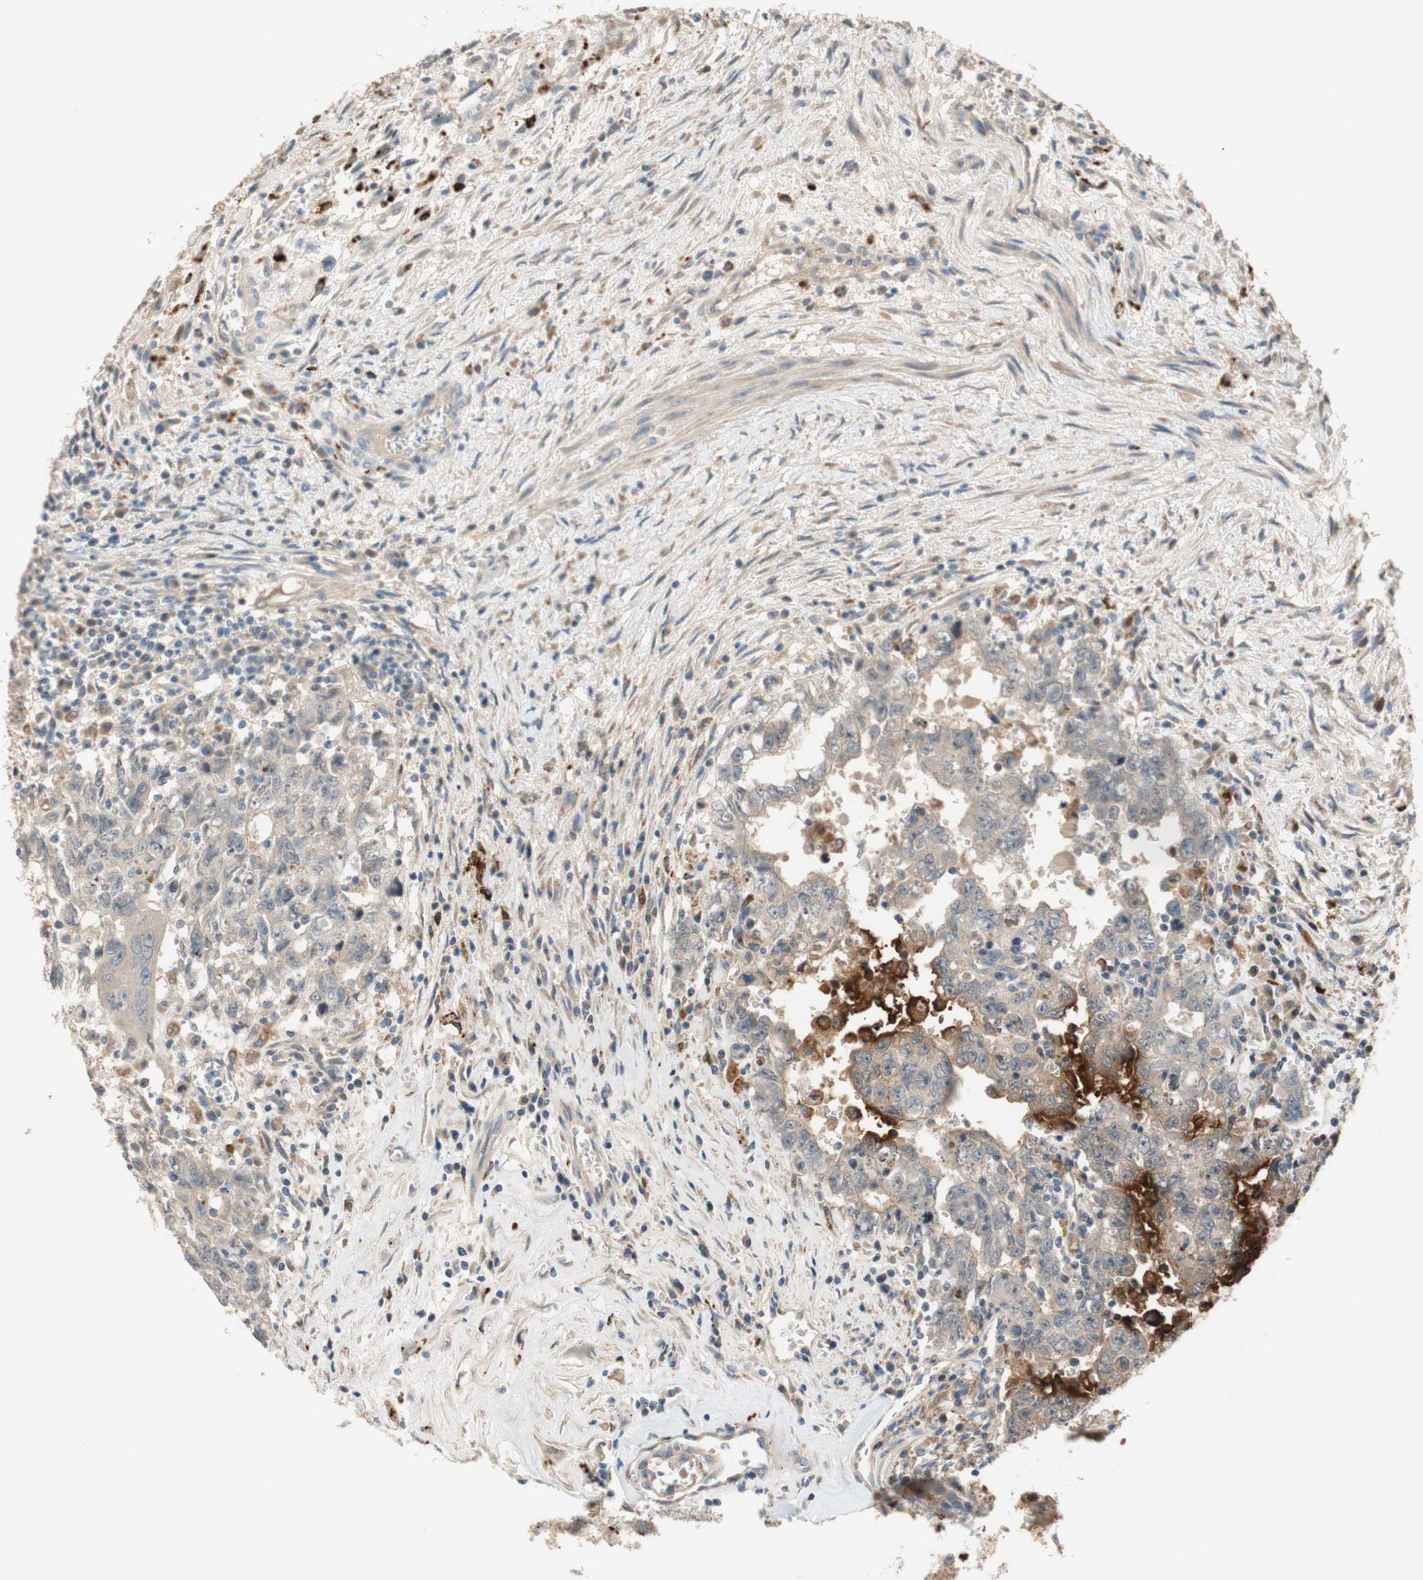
{"staining": {"intensity": "weak", "quantity": ">75%", "location": "cytoplasmic/membranous"}, "tissue": "testis cancer", "cell_type": "Tumor cells", "image_type": "cancer", "snomed": [{"axis": "morphology", "description": "Carcinoma, Embryonal, NOS"}, {"axis": "topography", "description": "Testis"}], "caption": "This is a photomicrograph of immunohistochemistry (IHC) staining of testis embryonal carcinoma, which shows weak staining in the cytoplasmic/membranous of tumor cells.", "gene": "PTPN21", "patient": {"sex": "male", "age": 28}}